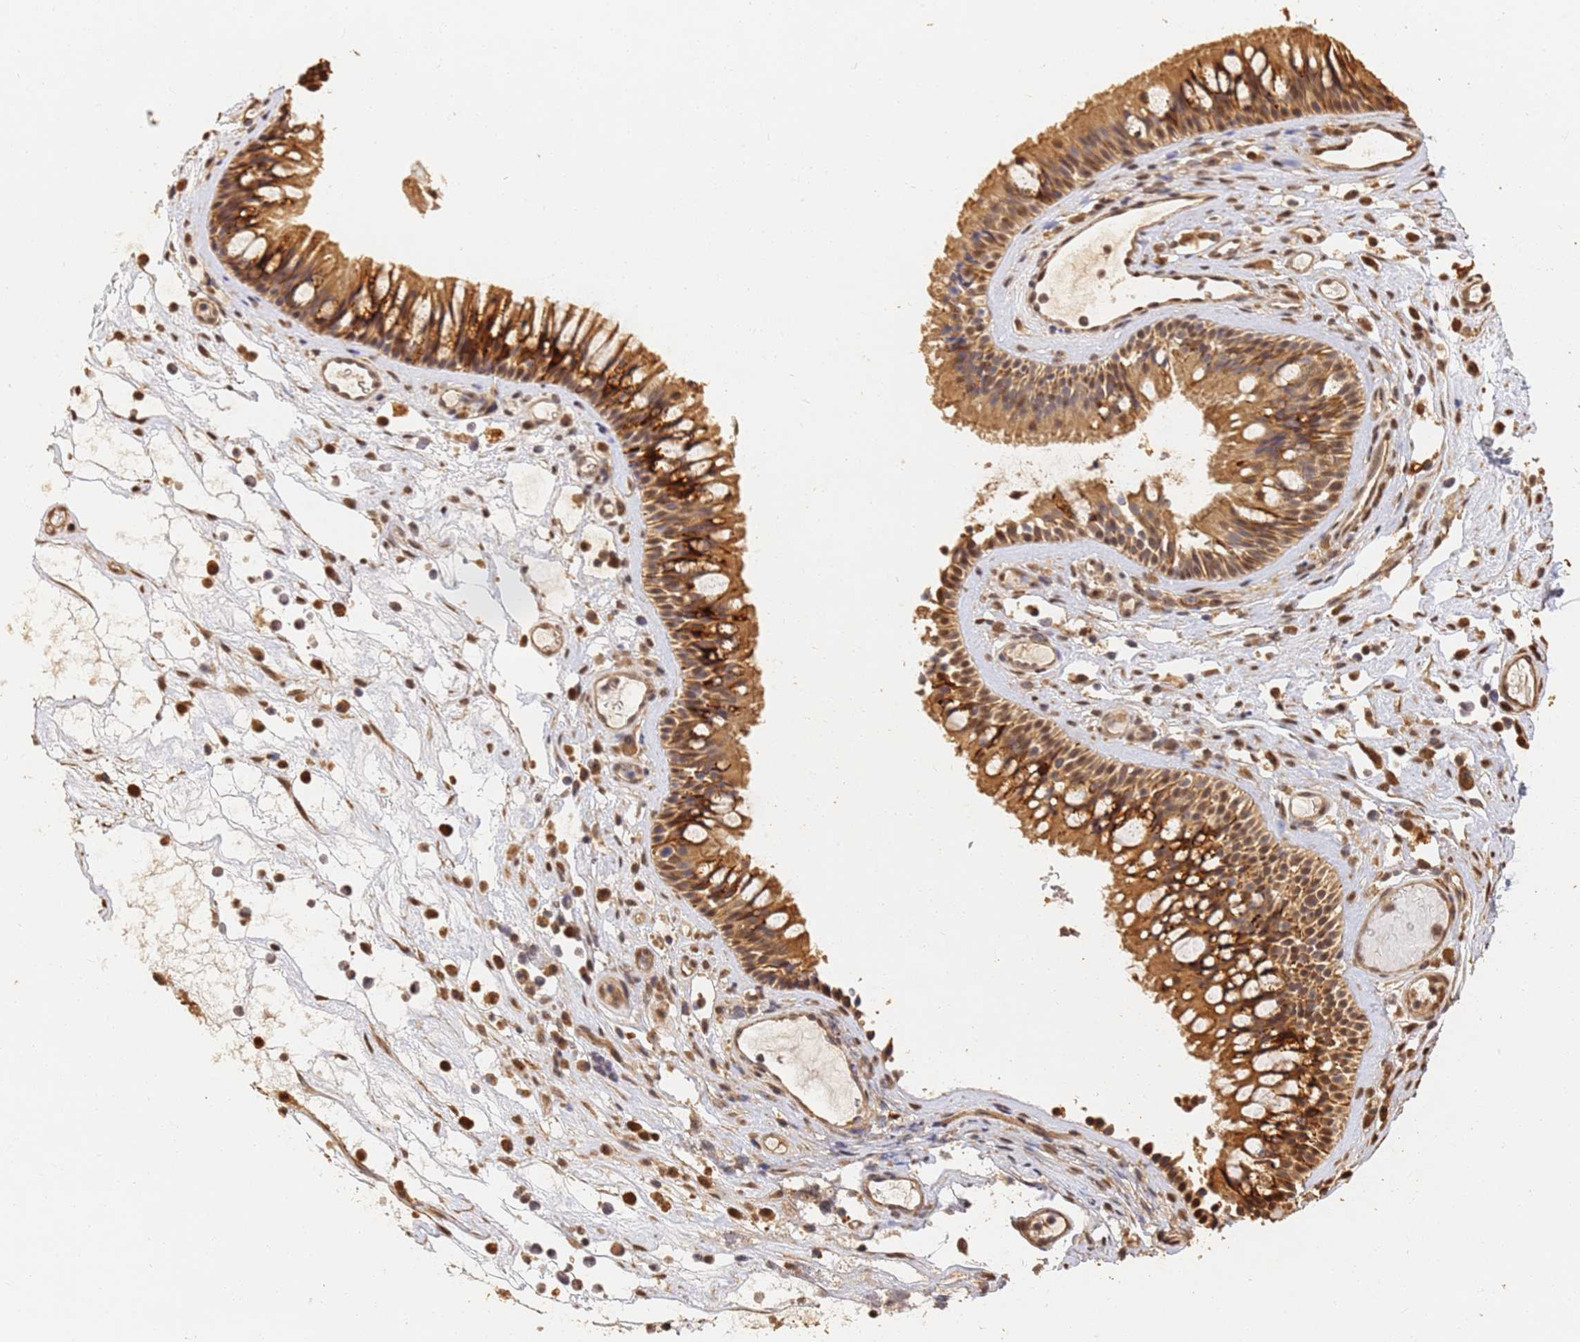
{"staining": {"intensity": "moderate", "quantity": ">75%", "location": "cytoplasmic/membranous"}, "tissue": "nasopharynx", "cell_type": "Respiratory epithelial cells", "image_type": "normal", "snomed": [{"axis": "morphology", "description": "Normal tissue, NOS"}, {"axis": "morphology", "description": "Inflammation, NOS"}, {"axis": "morphology", "description": "Malignant melanoma, Metastatic site"}, {"axis": "topography", "description": "Nasopharynx"}], "caption": "Immunohistochemistry of normal nasopharynx exhibits medium levels of moderate cytoplasmic/membranous staining in approximately >75% of respiratory epithelial cells.", "gene": "JAK2", "patient": {"sex": "male", "age": 70}}